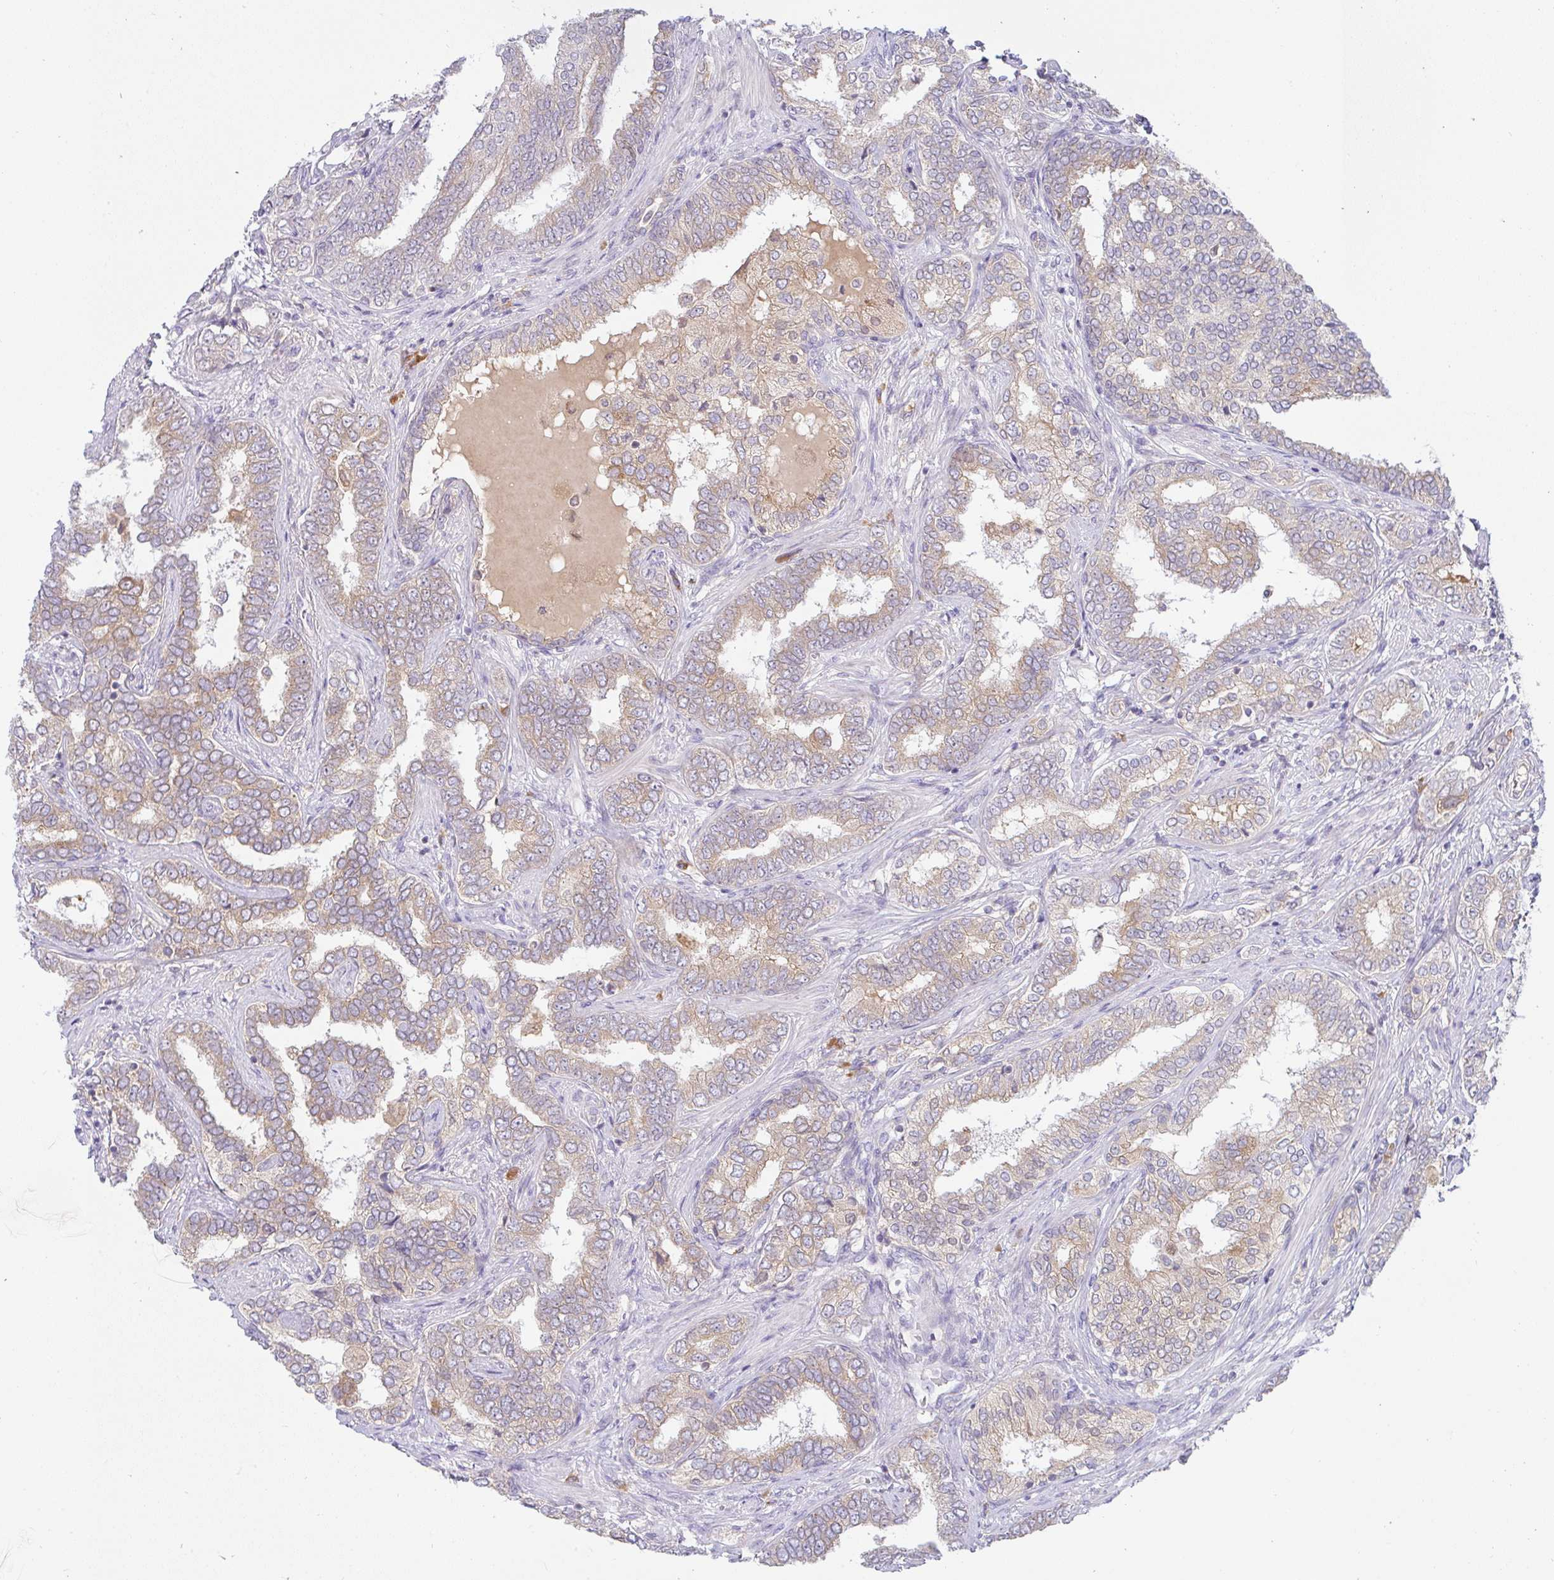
{"staining": {"intensity": "weak", "quantity": ">75%", "location": "cytoplasmic/membranous"}, "tissue": "prostate cancer", "cell_type": "Tumor cells", "image_type": "cancer", "snomed": [{"axis": "morphology", "description": "Adenocarcinoma, High grade"}, {"axis": "topography", "description": "Prostate"}], "caption": "Immunohistochemistry (IHC) micrograph of neoplastic tissue: human prostate cancer (adenocarcinoma (high-grade)) stained using IHC displays low levels of weak protein expression localized specifically in the cytoplasmic/membranous of tumor cells, appearing as a cytoplasmic/membranous brown color.", "gene": "DERL2", "patient": {"sex": "male", "age": 72}}